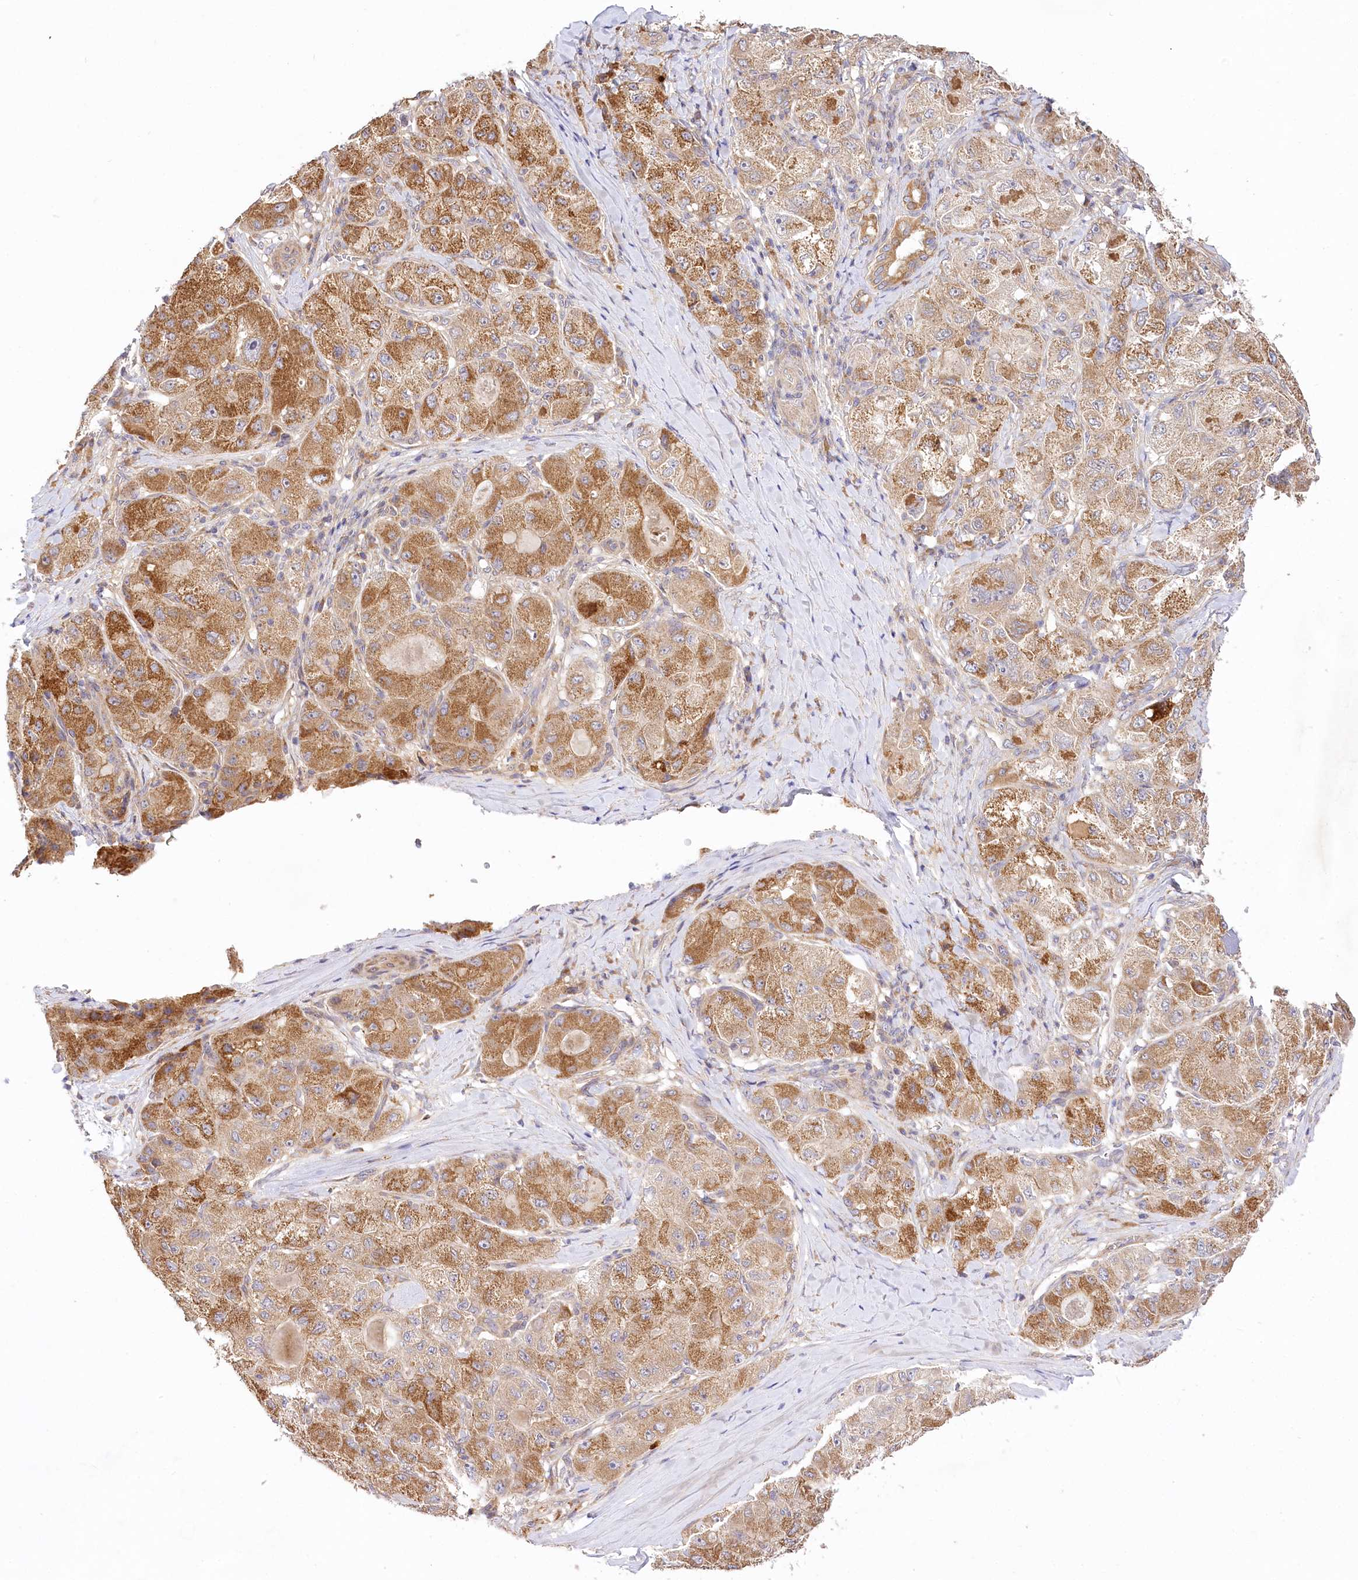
{"staining": {"intensity": "moderate", "quantity": ">75%", "location": "cytoplasmic/membranous"}, "tissue": "liver cancer", "cell_type": "Tumor cells", "image_type": "cancer", "snomed": [{"axis": "morphology", "description": "Carcinoma, Hepatocellular, NOS"}, {"axis": "topography", "description": "Liver"}], "caption": "The image exhibits a brown stain indicating the presence of a protein in the cytoplasmic/membranous of tumor cells in hepatocellular carcinoma (liver).", "gene": "PYROXD1", "patient": {"sex": "male", "age": 80}}